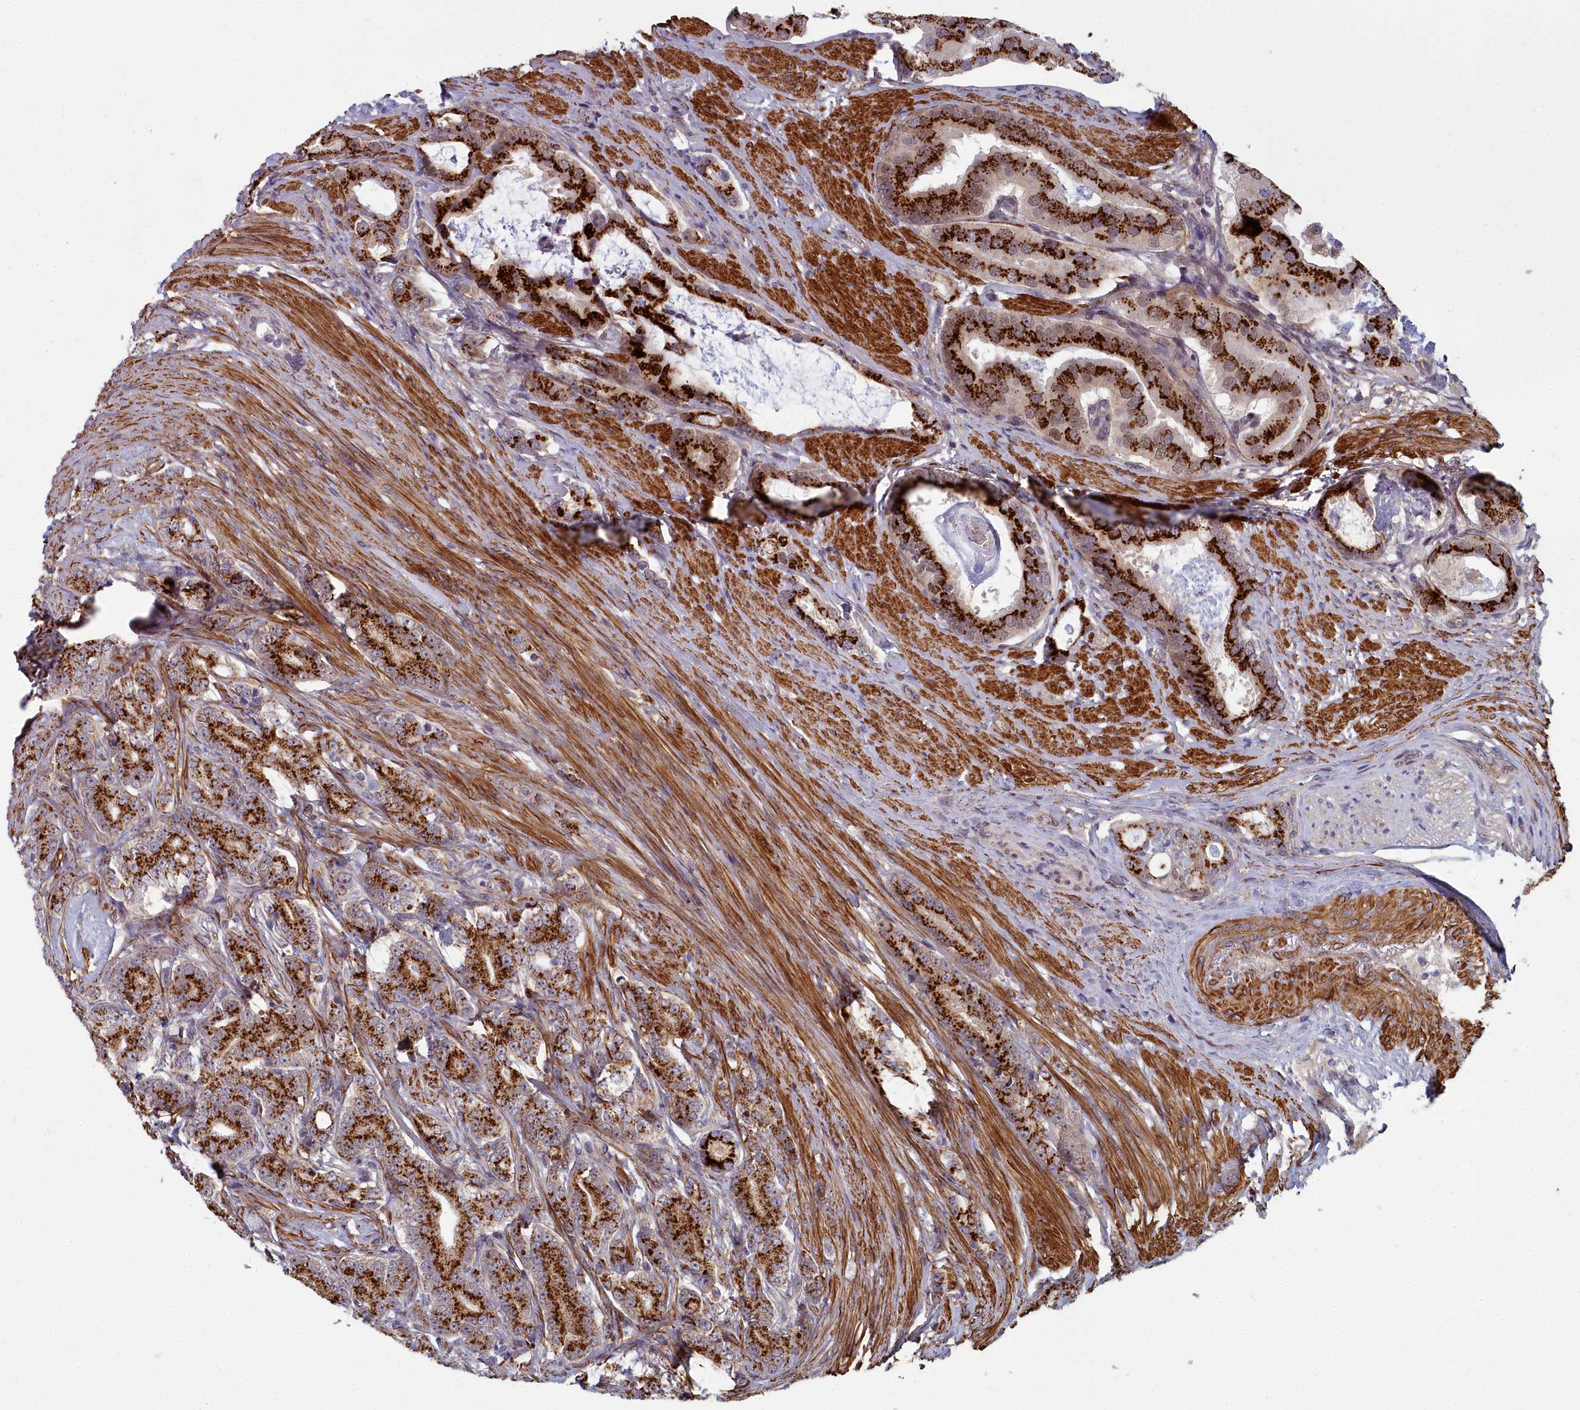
{"staining": {"intensity": "strong", "quantity": ">75%", "location": "cytoplasmic/membranous"}, "tissue": "prostate cancer", "cell_type": "Tumor cells", "image_type": "cancer", "snomed": [{"axis": "morphology", "description": "Adenocarcinoma, Low grade"}, {"axis": "topography", "description": "Prostate"}], "caption": "High-power microscopy captured an immunohistochemistry (IHC) histopathology image of prostate cancer, revealing strong cytoplasmic/membranous staining in about >75% of tumor cells.", "gene": "ZNF626", "patient": {"sex": "male", "age": 71}}